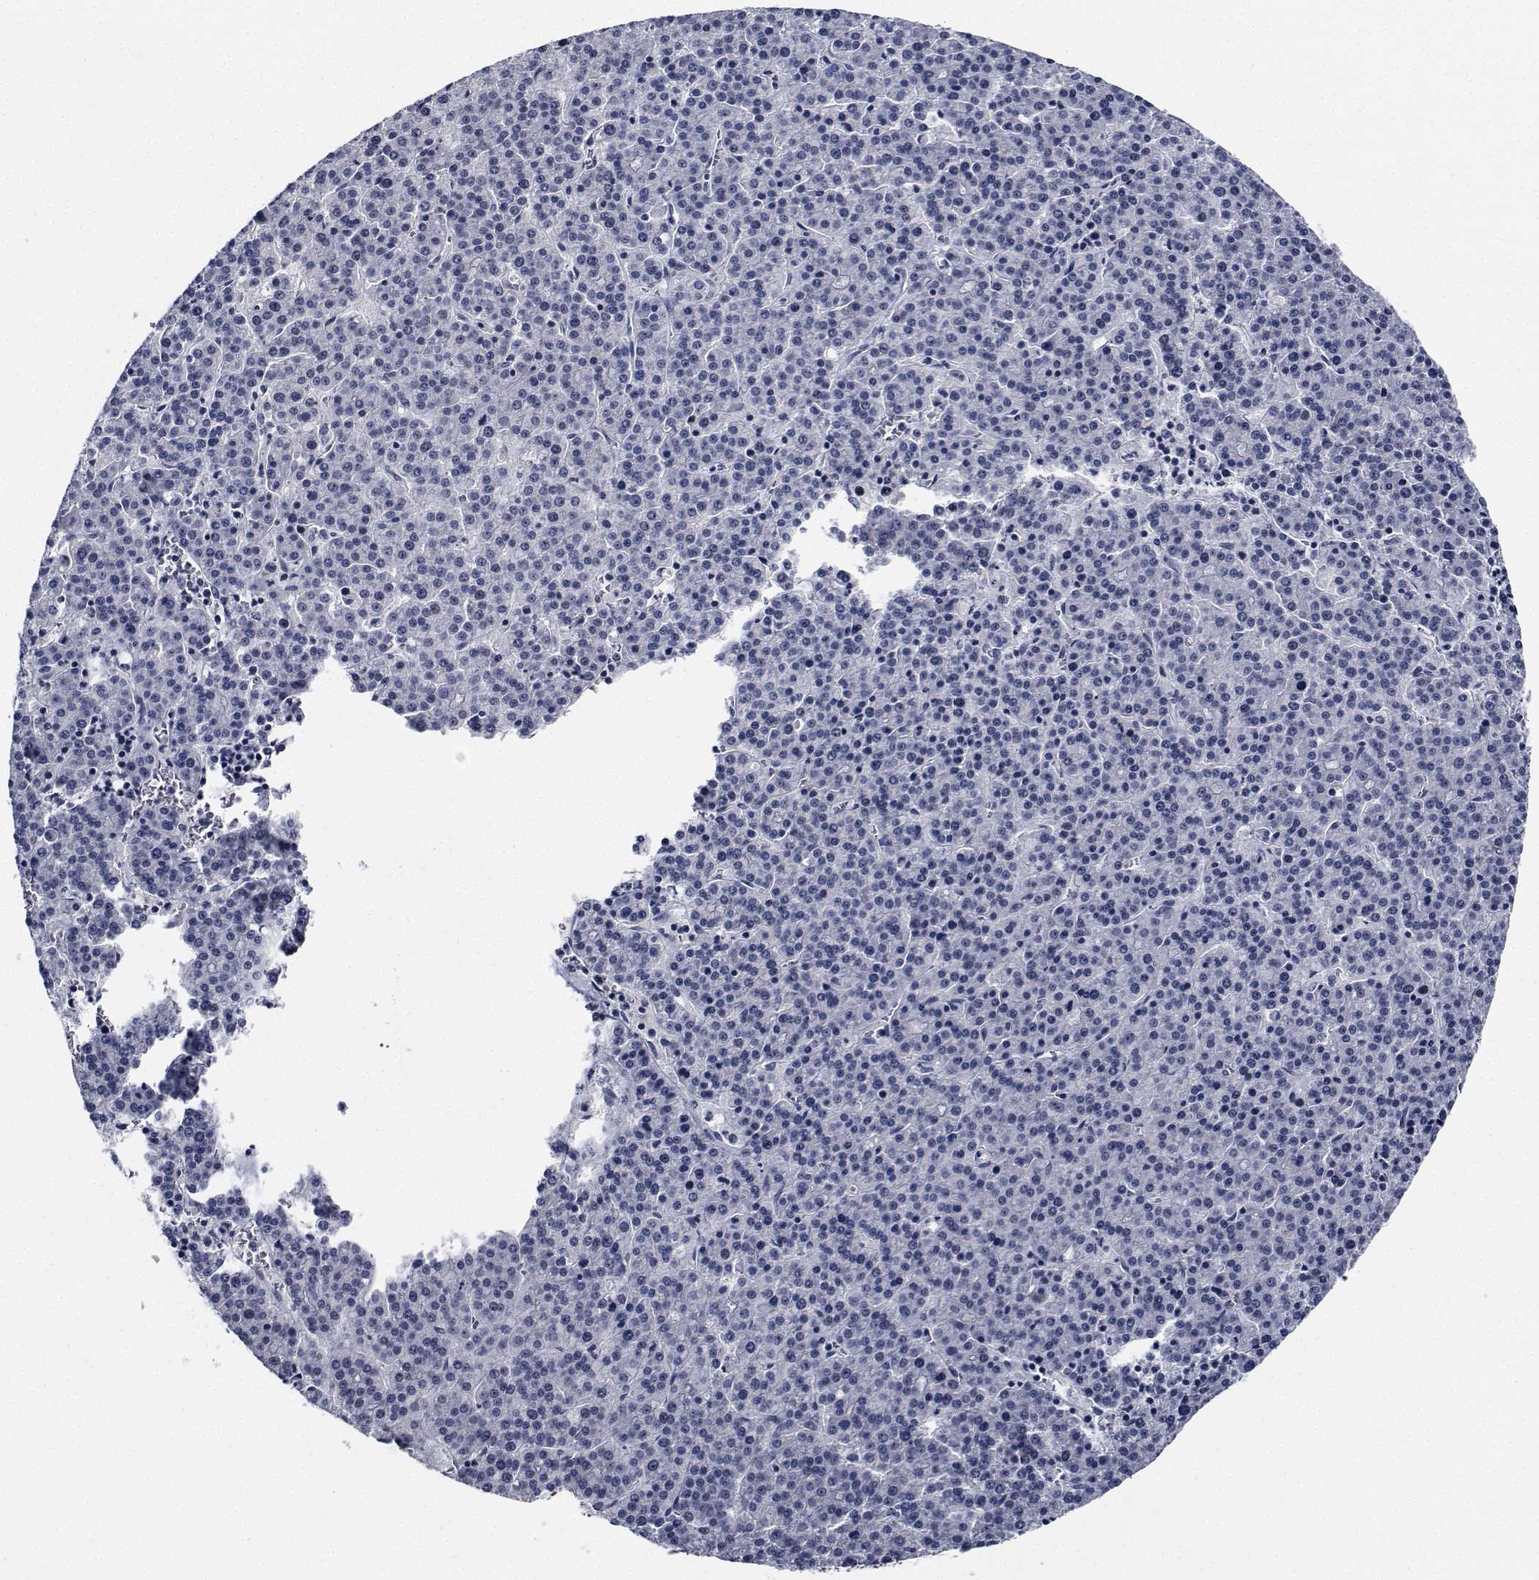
{"staining": {"intensity": "negative", "quantity": "none", "location": "none"}, "tissue": "liver cancer", "cell_type": "Tumor cells", "image_type": "cancer", "snomed": [{"axis": "morphology", "description": "Carcinoma, Hepatocellular, NOS"}, {"axis": "topography", "description": "Liver"}], "caption": "The photomicrograph exhibits no significant staining in tumor cells of liver cancer. (DAB (3,3'-diaminobenzidine) IHC, high magnification).", "gene": "NVL", "patient": {"sex": "female", "age": 58}}